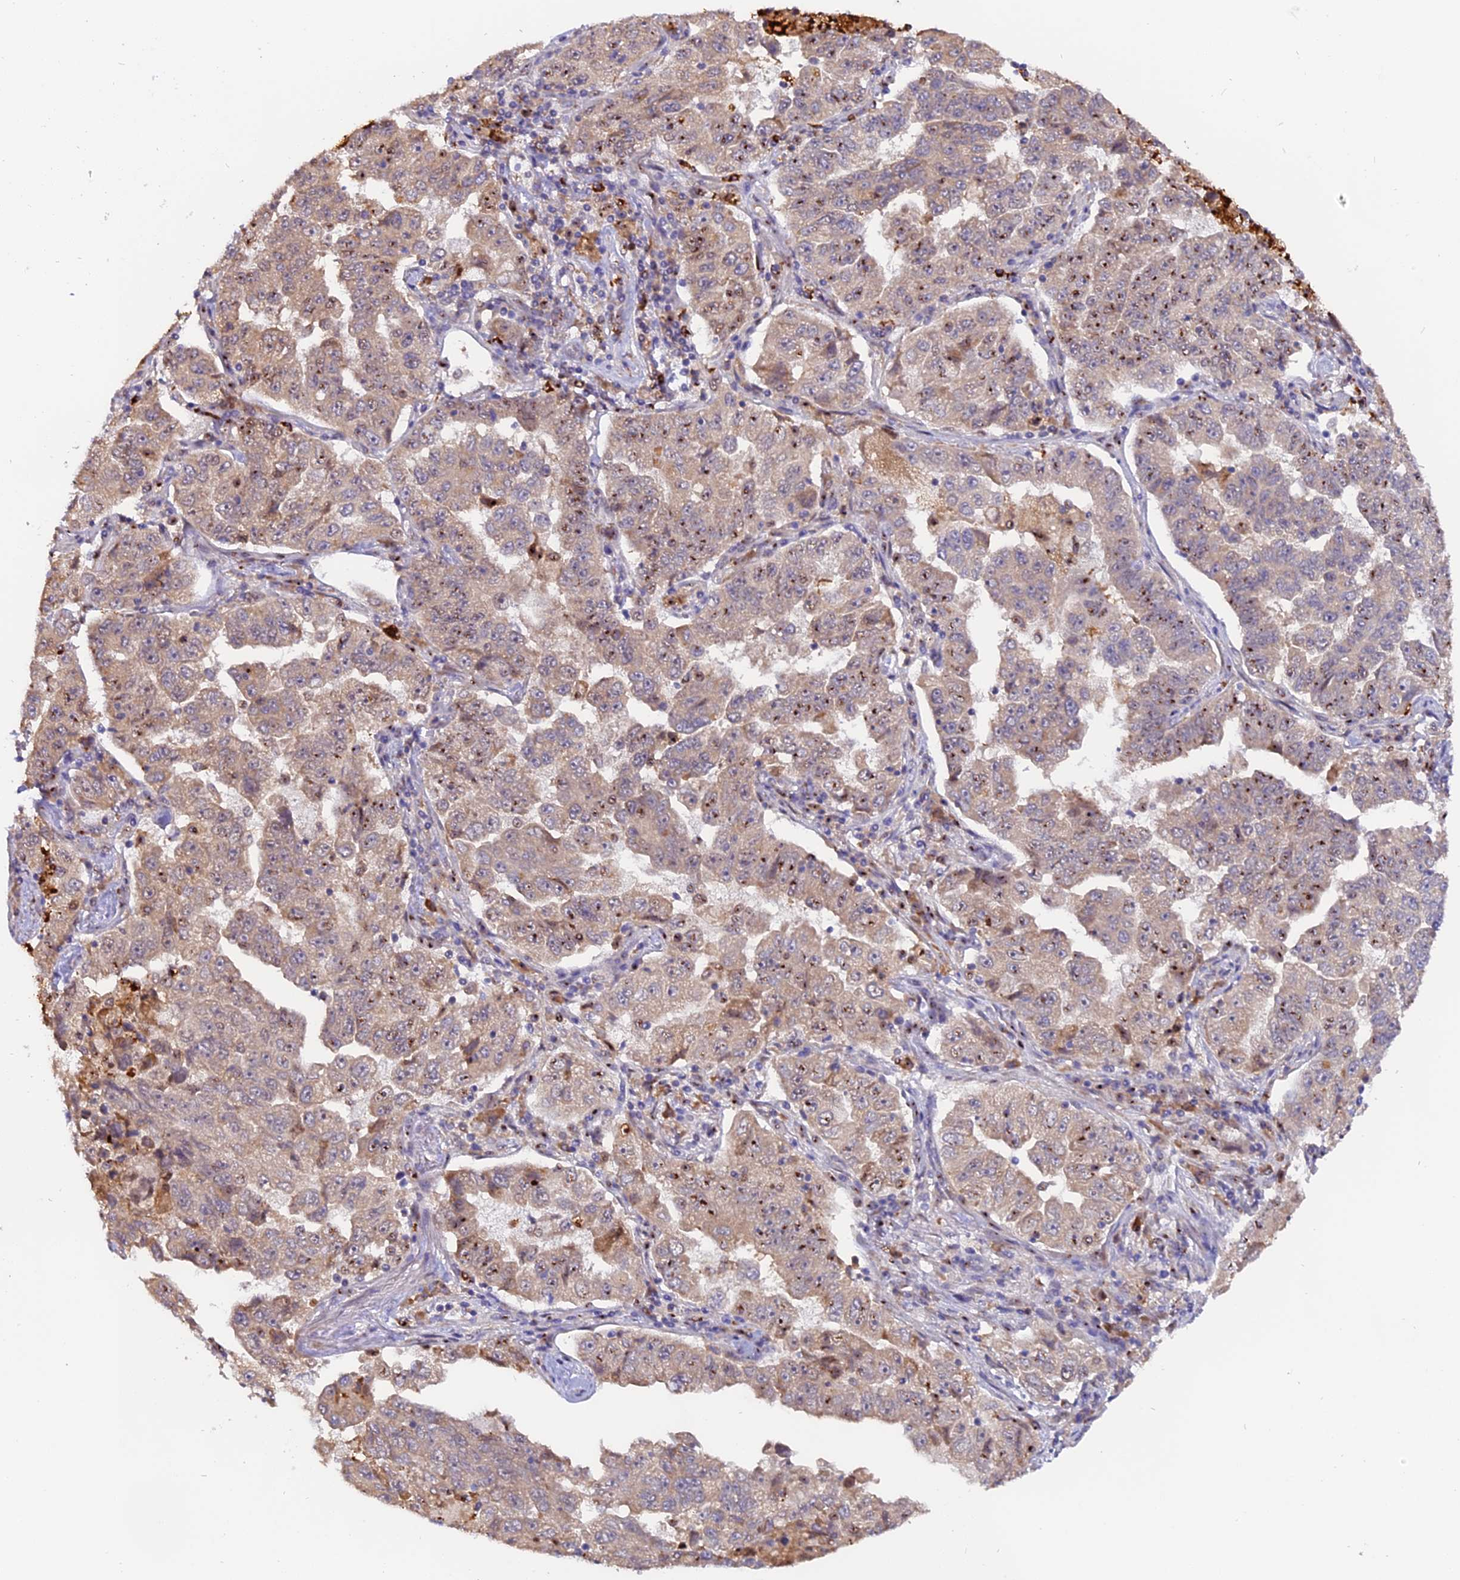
{"staining": {"intensity": "moderate", "quantity": "<25%", "location": "nuclear"}, "tissue": "lung cancer", "cell_type": "Tumor cells", "image_type": "cancer", "snomed": [{"axis": "morphology", "description": "Adenocarcinoma, NOS"}, {"axis": "topography", "description": "Lung"}], "caption": "Lung cancer (adenocarcinoma) stained with a brown dye exhibits moderate nuclear positive staining in approximately <25% of tumor cells.", "gene": "FAM118B", "patient": {"sex": "female", "age": 51}}